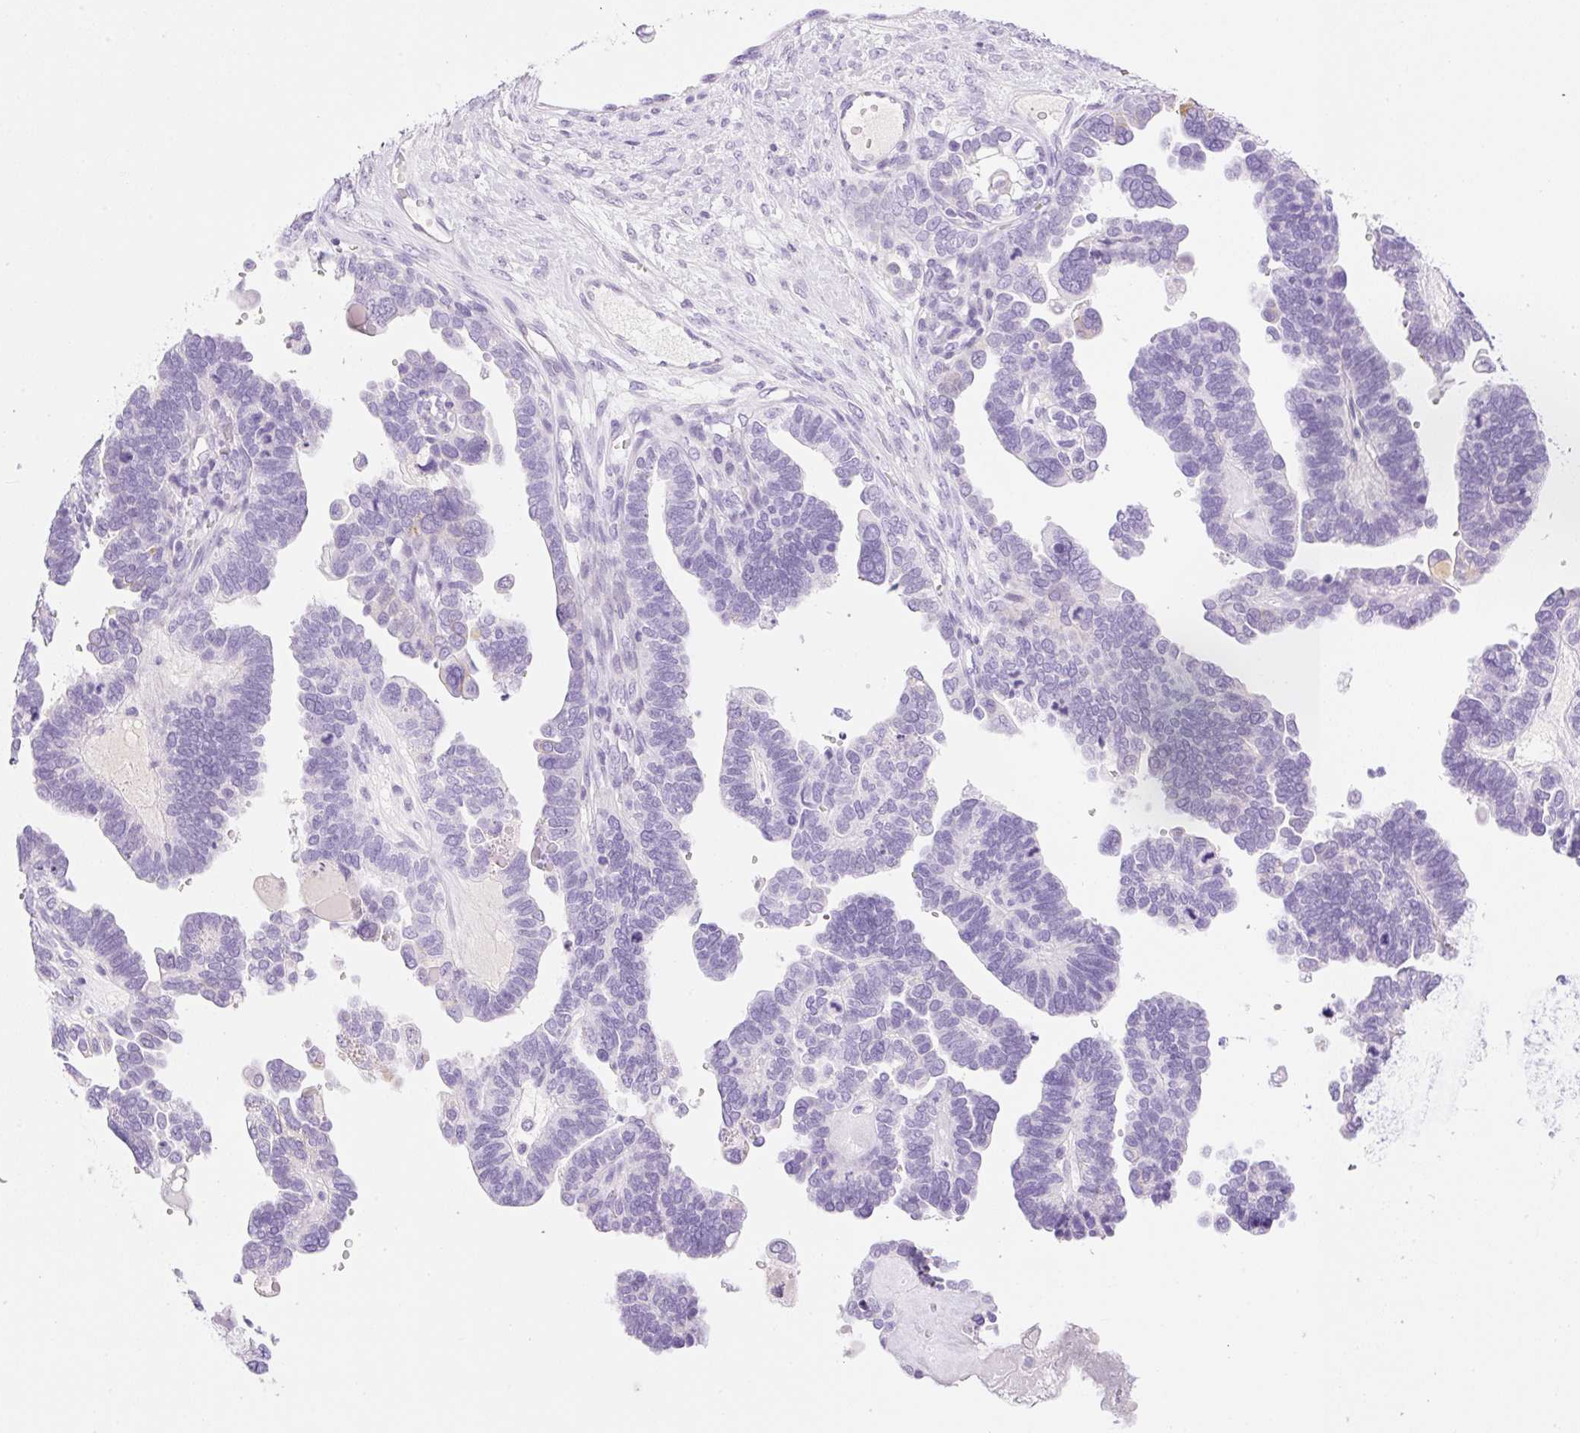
{"staining": {"intensity": "negative", "quantity": "none", "location": "none"}, "tissue": "ovarian cancer", "cell_type": "Tumor cells", "image_type": "cancer", "snomed": [{"axis": "morphology", "description": "Cystadenocarcinoma, serous, NOS"}, {"axis": "topography", "description": "Ovary"}], "caption": "Immunohistochemical staining of human serous cystadenocarcinoma (ovarian) reveals no significant staining in tumor cells.", "gene": "PALM3", "patient": {"sex": "female", "age": 51}}